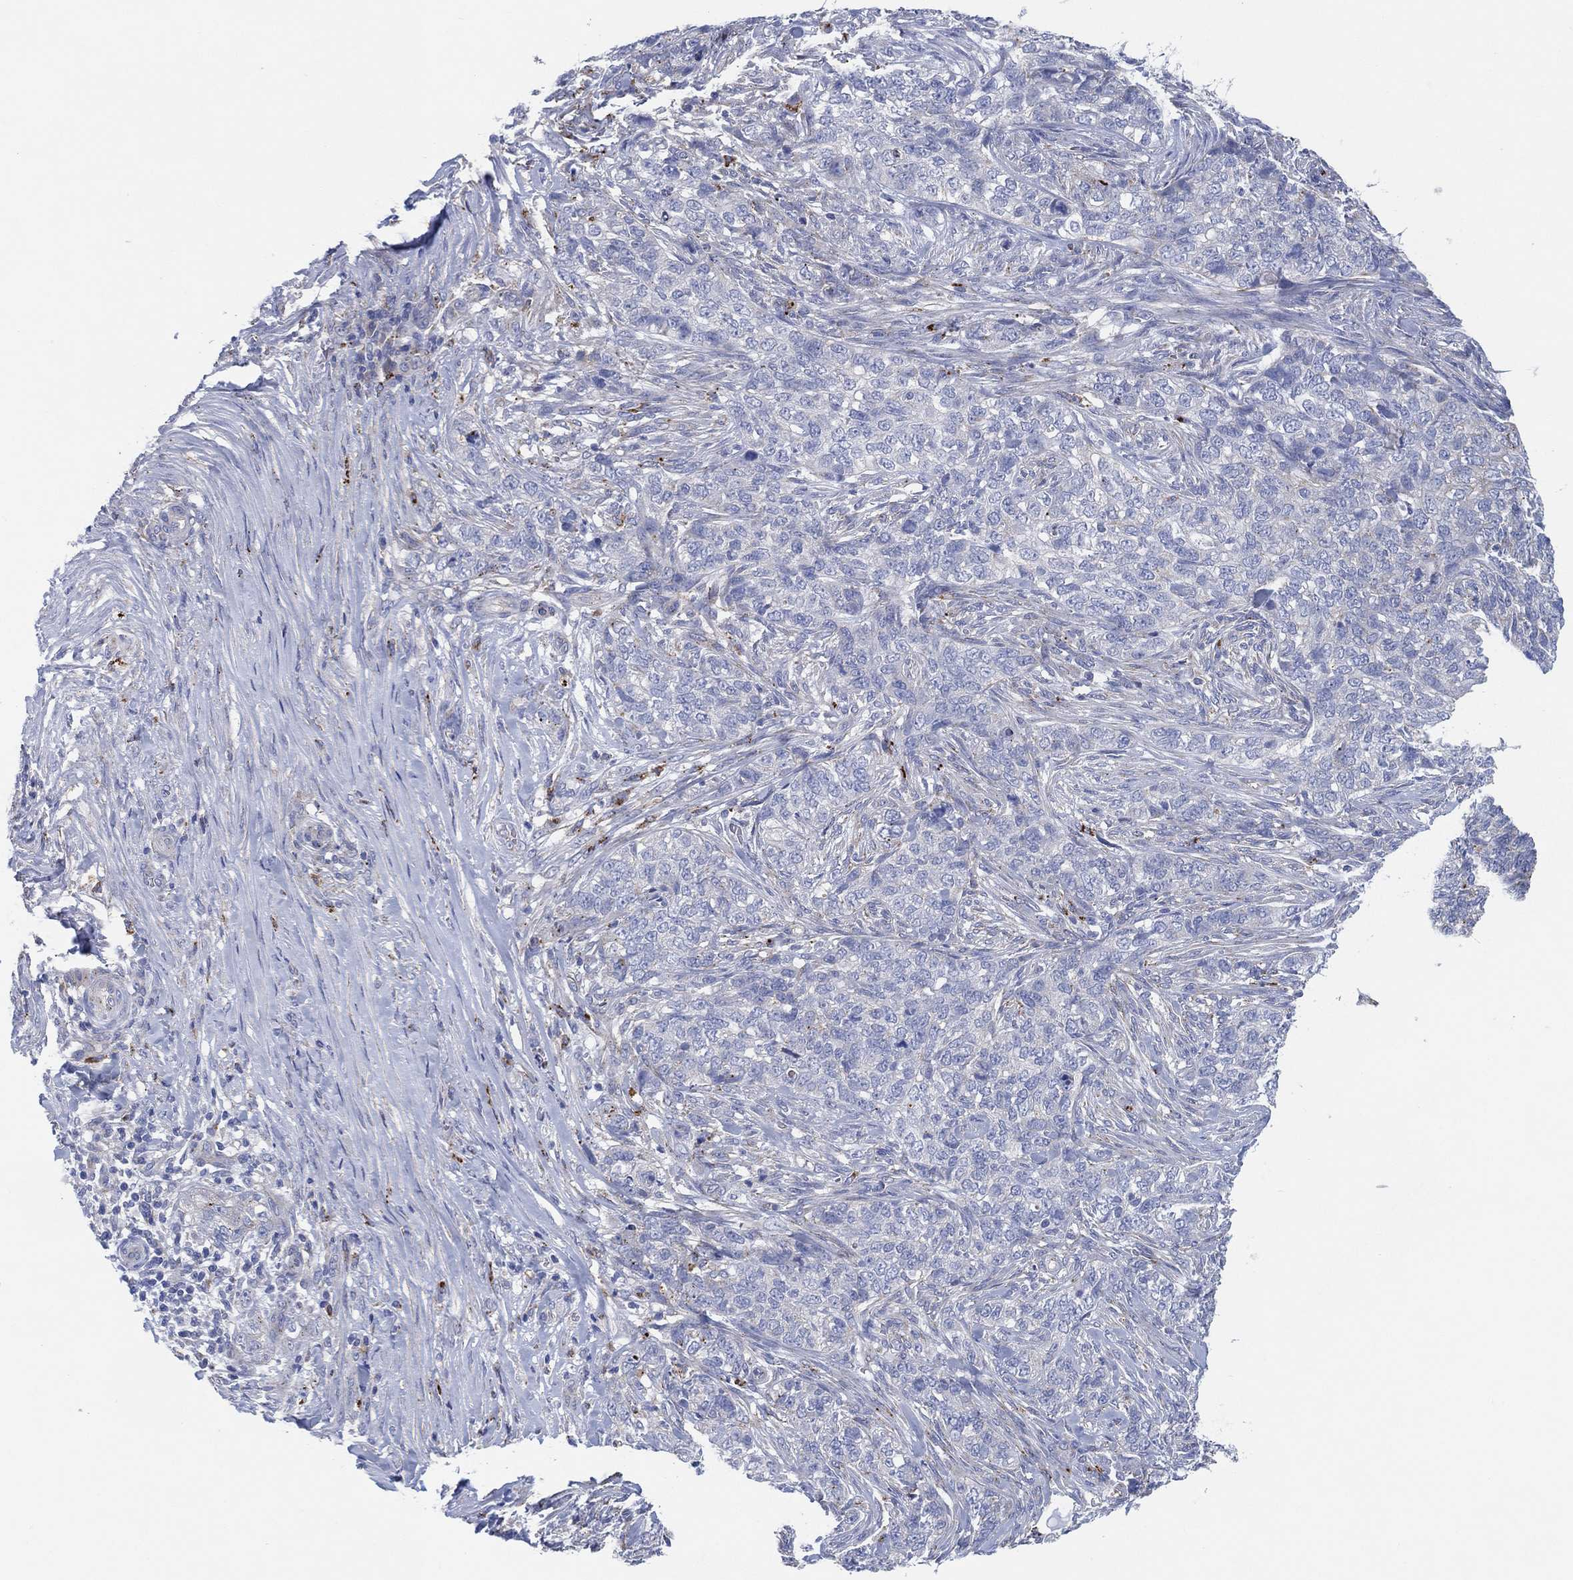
{"staining": {"intensity": "negative", "quantity": "none", "location": "none"}, "tissue": "skin cancer", "cell_type": "Tumor cells", "image_type": "cancer", "snomed": [{"axis": "morphology", "description": "Basal cell carcinoma"}, {"axis": "topography", "description": "Skin"}], "caption": "Image shows no significant protein positivity in tumor cells of skin basal cell carcinoma.", "gene": "GALNS", "patient": {"sex": "female", "age": 69}}